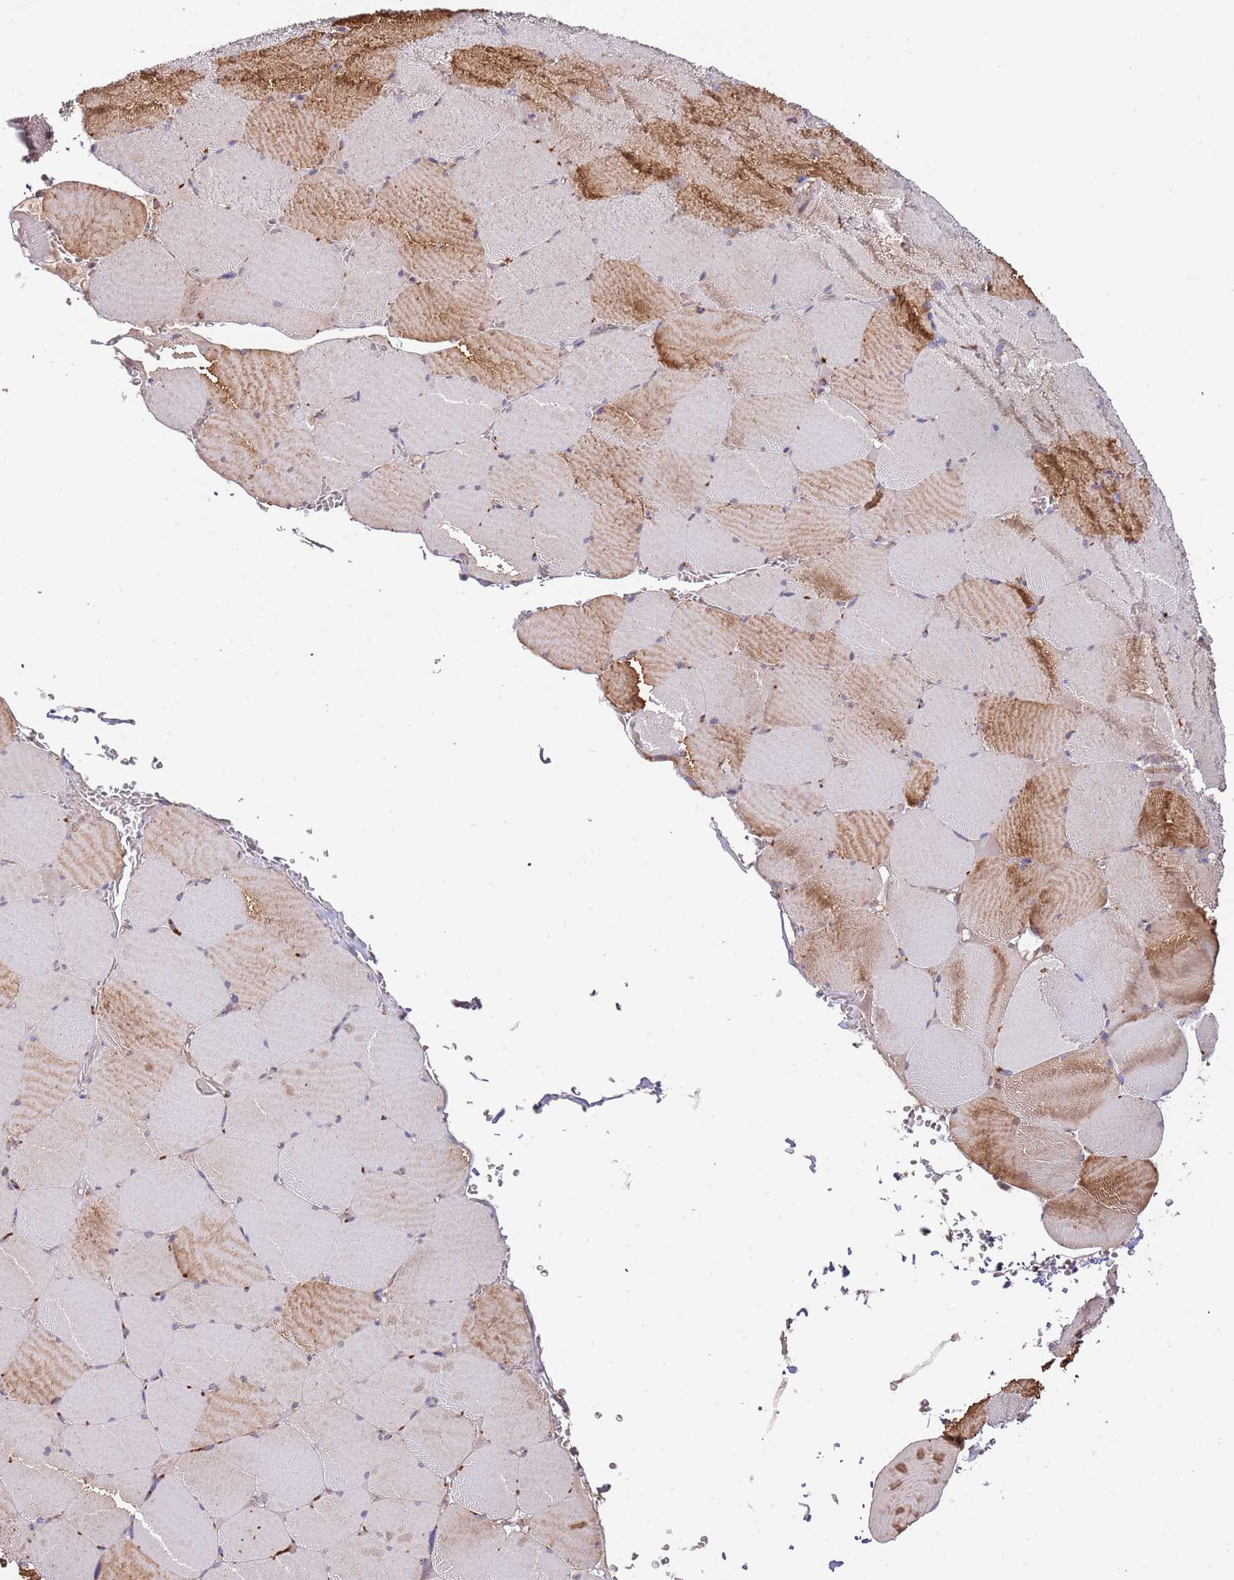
{"staining": {"intensity": "moderate", "quantity": "25%-75%", "location": "cytoplasmic/membranous"}, "tissue": "skeletal muscle", "cell_type": "Myocytes", "image_type": "normal", "snomed": [{"axis": "morphology", "description": "Normal tissue, NOS"}, {"axis": "topography", "description": "Skeletal muscle"}, {"axis": "topography", "description": "Head-Neck"}], "caption": "Moderate cytoplasmic/membranous protein expression is present in about 25%-75% of myocytes in skeletal muscle. The staining is performed using DAB brown chromogen to label protein expression. The nuclei are counter-stained blue using hematoxylin.", "gene": "DOCK6", "patient": {"sex": "male", "age": 66}}